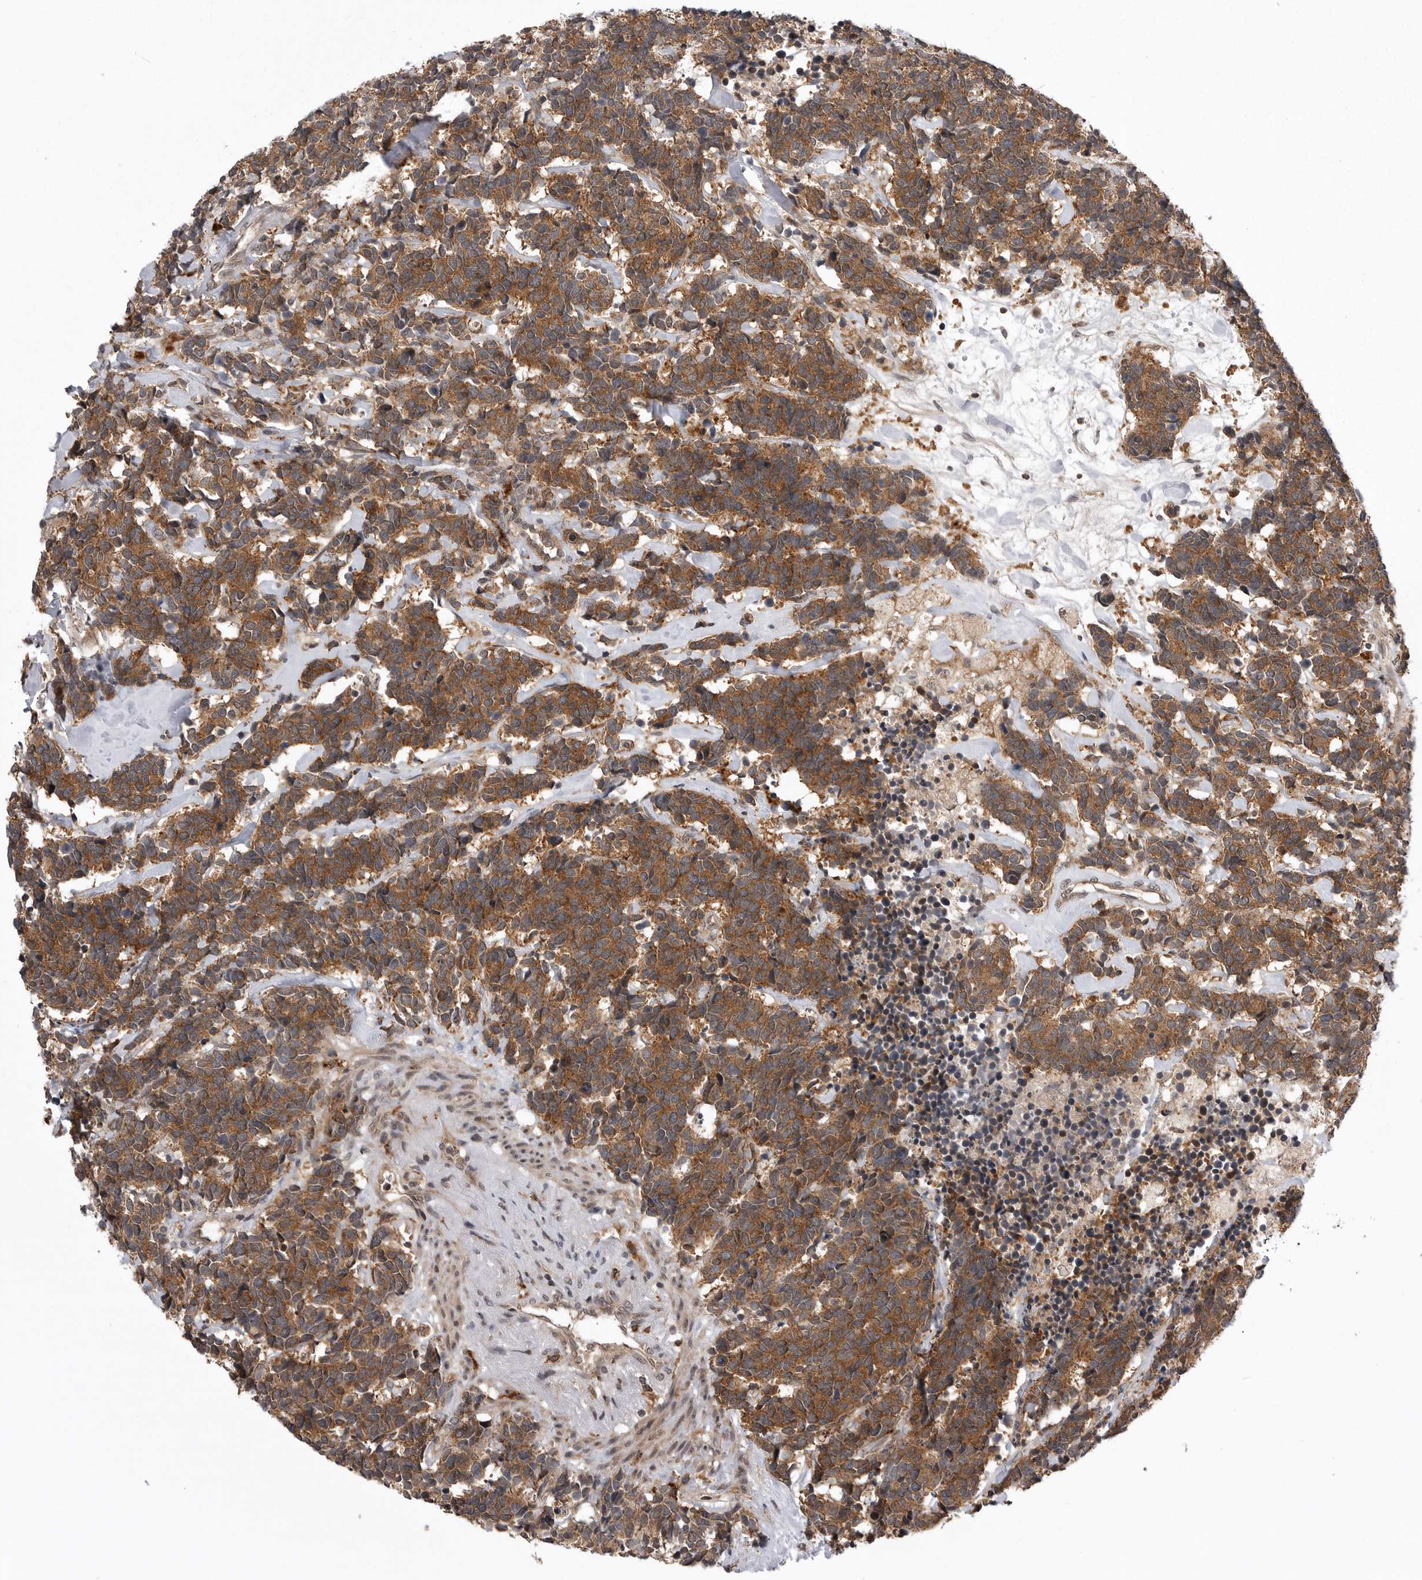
{"staining": {"intensity": "moderate", "quantity": ">75%", "location": "cytoplasmic/membranous"}, "tissue": "carcinoid", "cell_type": "Tumor cells", "image_type": "cancer", "snomed": [{"axis": "morphology", "description": "Carcinoma, NOS"}, {"axis": "morphology", "description": "Carcinoid, malignant, NOS"}, {"axis": "topography", "description": "Urinary bladder"}], "caption": "Human malignant carcinoid stained with a brown dye shows moderate cytoplasmic/membranous positive staining in approximately >75% of tumor cells.", "gene": "AOAH", "patient": {"sex": "male", "age": 57}}